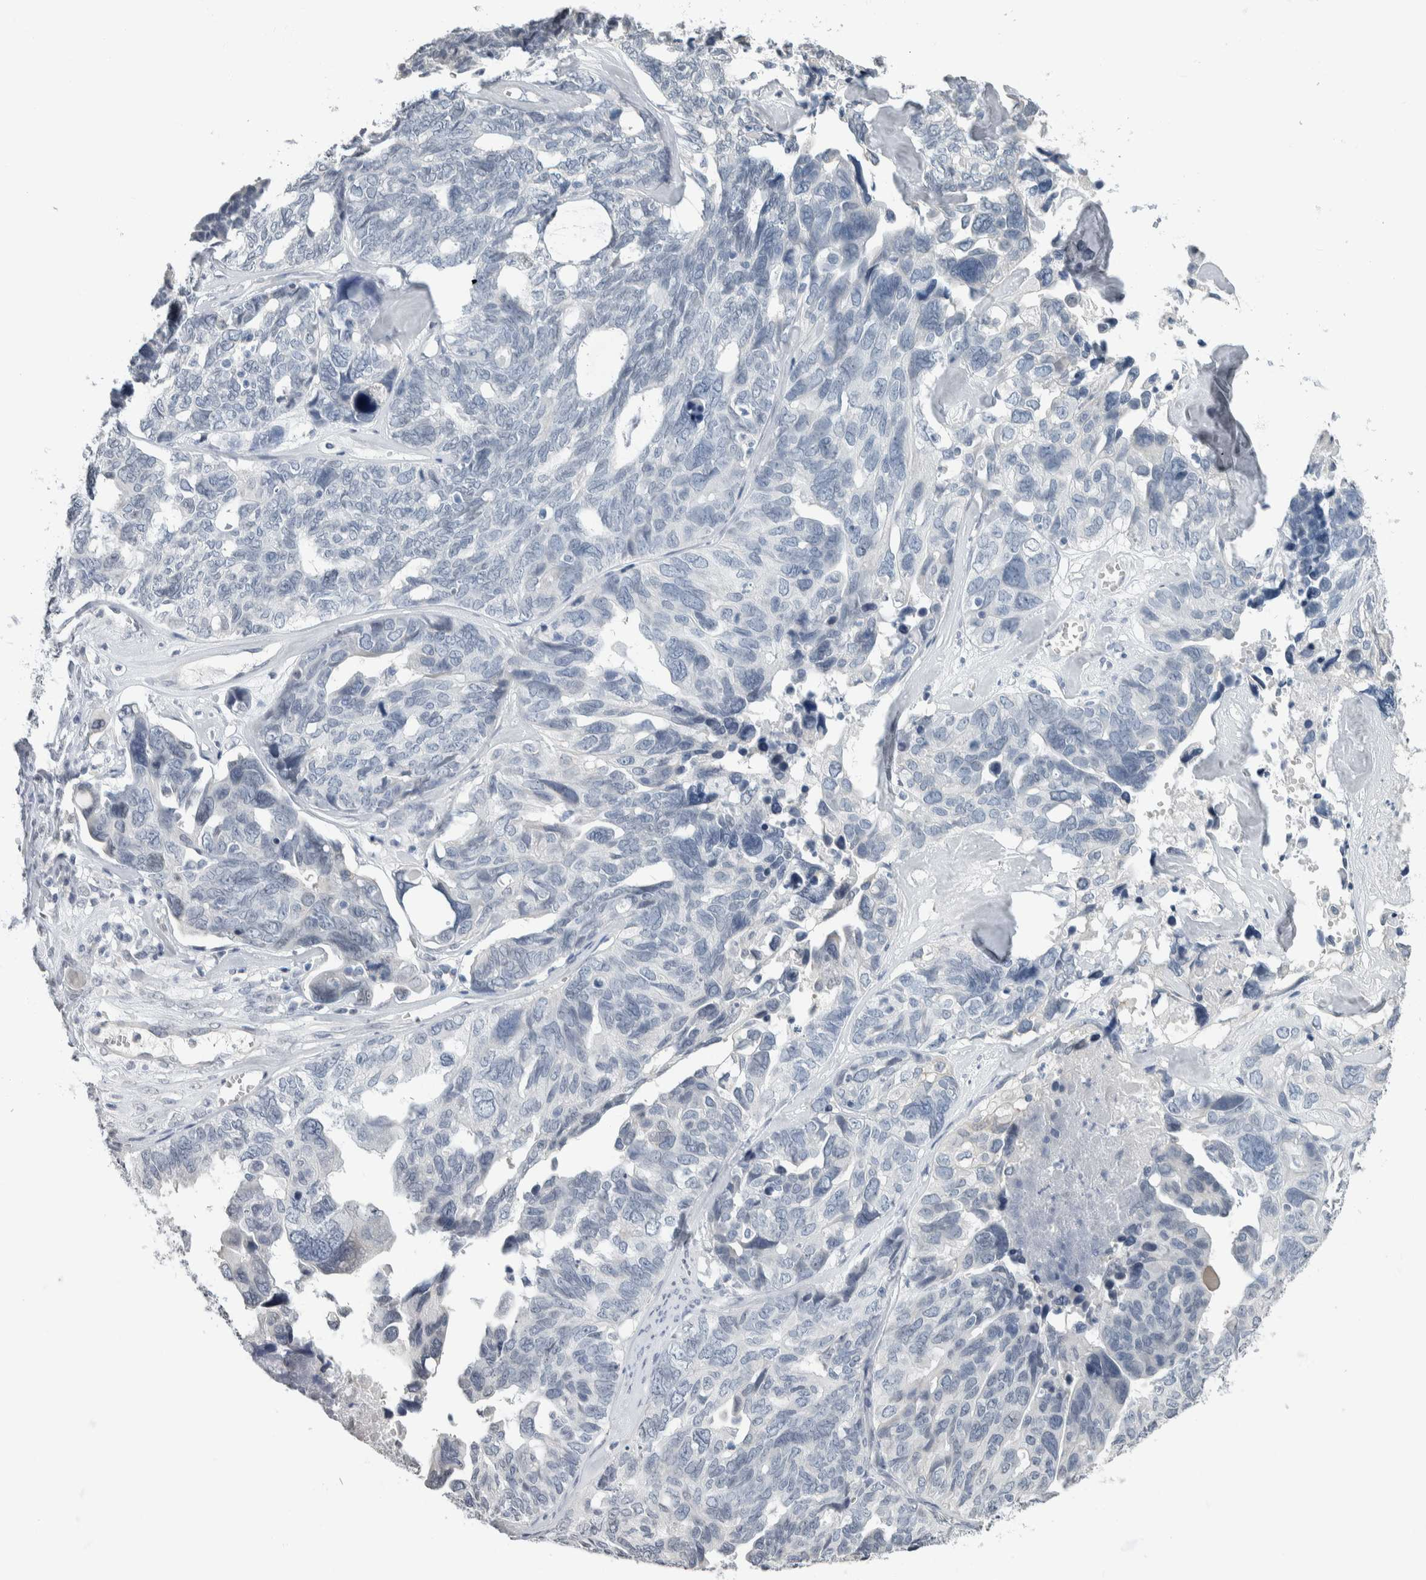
{"staining": {"intensity": "negative", "quantity": "none", "location": "none"}, "tissue": "ovarian cancer", "cell_type": "Tumor cells", "image_type": "cancer", "snomed": [{"axis": "morphology", "description": "Cystadenocarcinoma, serous, NOS"}, {"axis": "topography", "description": "Ovary"}], "caption": "Protein analysis of ovarian cancer reveals no significant staining in tumor cells. (DAB (3,3'-diaminobenzidine) IHC, high magnification).", "gene": "NEFM", "patient": {"sex": "female", "age": 79}}